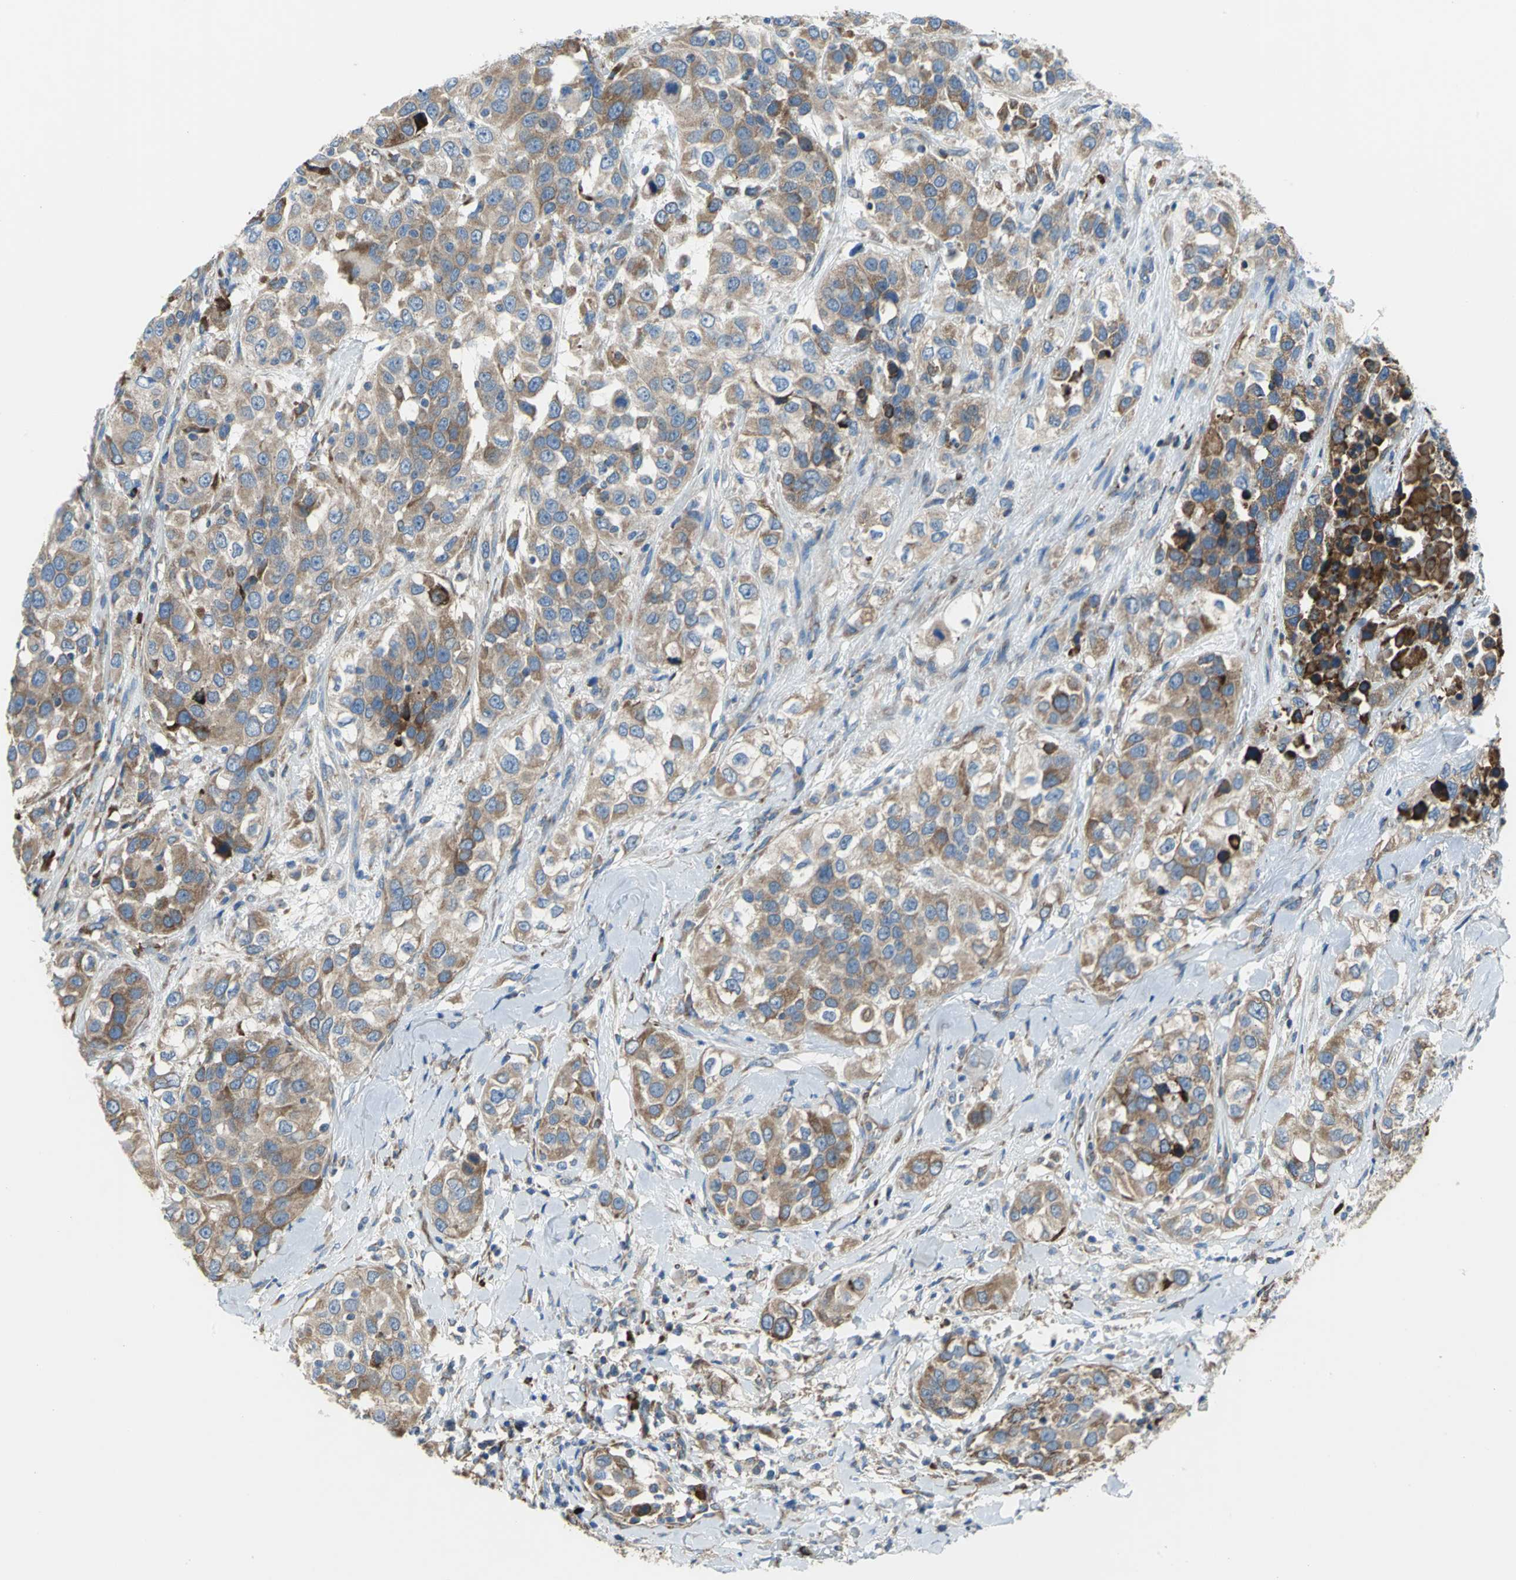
{"staining": {"intensity": "strong", "quantity": ">75%", "location": "cytoplasmic/membranous"}, "tissue": "urothelial cancer", "cell_type": "Tumor cells", "image_type": "cancer", "snomed": [{"axis": "morphology", "description": "Urothelial carcinoma, High grade"}, {"axis": "topography", "description": "Urinary bladder"}], "caption": "A high-resolution micrograph shows IHC staining of urothelial carcinoma (high-grade), which reveals strong cytoplasmic/membranous expression in about >75% of tumor cells.", "gene": "TULP4", "patient": {"sex": "female", "age": 80}}